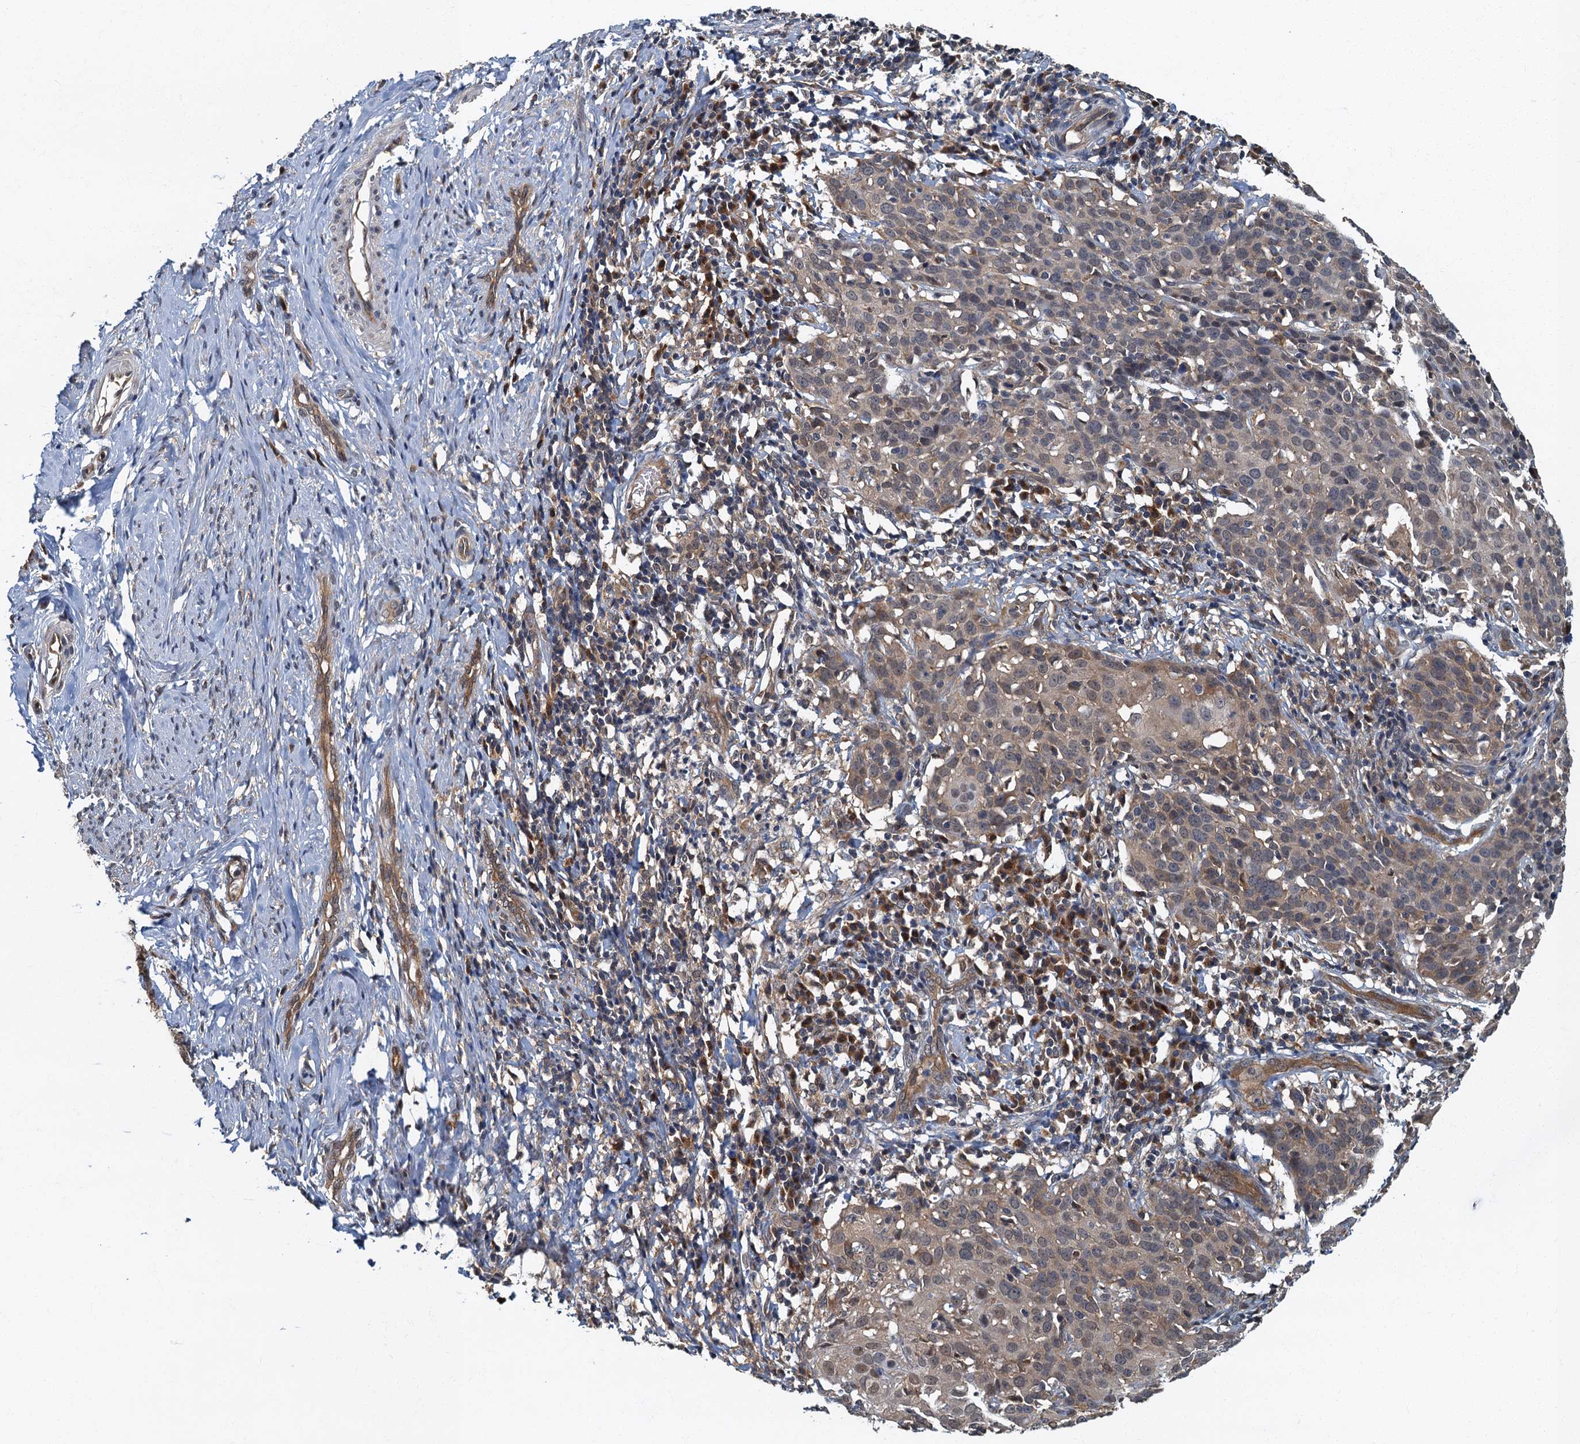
{"staining": {"intensity": "weak", "quantity": "25%-75%", "location": "cytoplasmic/membranous"}, "tissue": "cervical cancer", "cell_type": "Tumor cells", "image_type": "cancer", "snomed": [{"axis": "morphology", "description": "Squamous cell carcinoma, NOS"}, {"axis": "topography", "description": "Cervix"}], "caption": "There is low levels of weak cytoplasmic/membranous expression in tumor cells of cervical squamous cell carcinoma, as demonstrated by immunohistochemical staining (brown color).", "gene": "TBCK", "patient": {"sex": "female", "age": 50}}